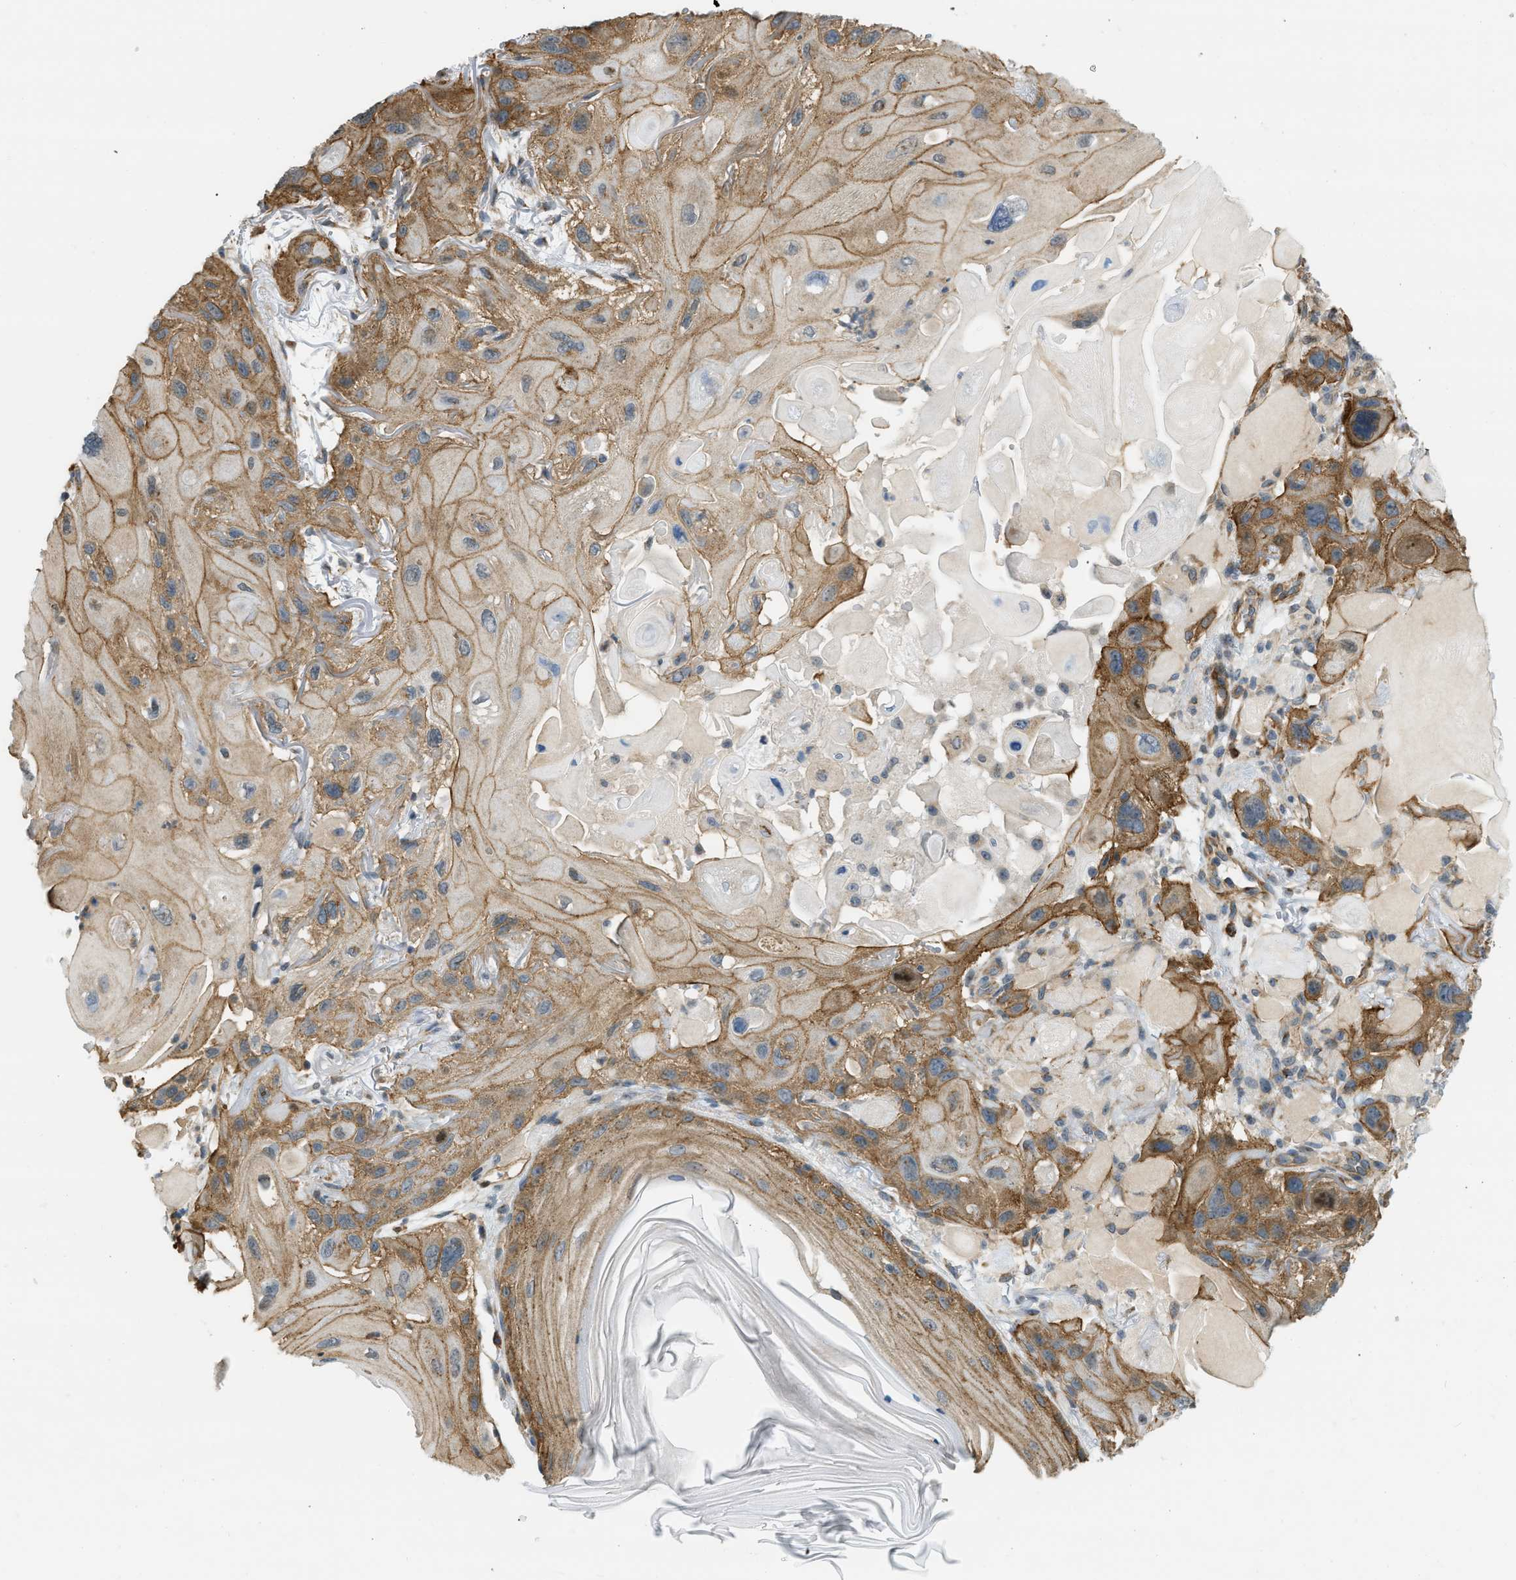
{"staining": {"intensity": "moderate", "quantity": ">75%", "location": "cytoplasmic/membranous"}, "tissue": "skin cancer", "cell_type": "Tumor cells", "image_type": "cancer", "snomed": [{"axis": "morphology", "description": "Squamous cell carcinoma, NOS"}, {"axis": "topography", "description": "Skin"}], "caption": "The micrograph shows immunohistochemical staining of skin cancer (squamous cell carcinoma). There is moderate cytoplasmic/membranous positivity is appreciated in approximately >75% of tumor cells. (DAB IHC with brightfield microscopy, high magnification).", "gene": "KIAA1671", "patient": {"sex": "female", "age": 77}}